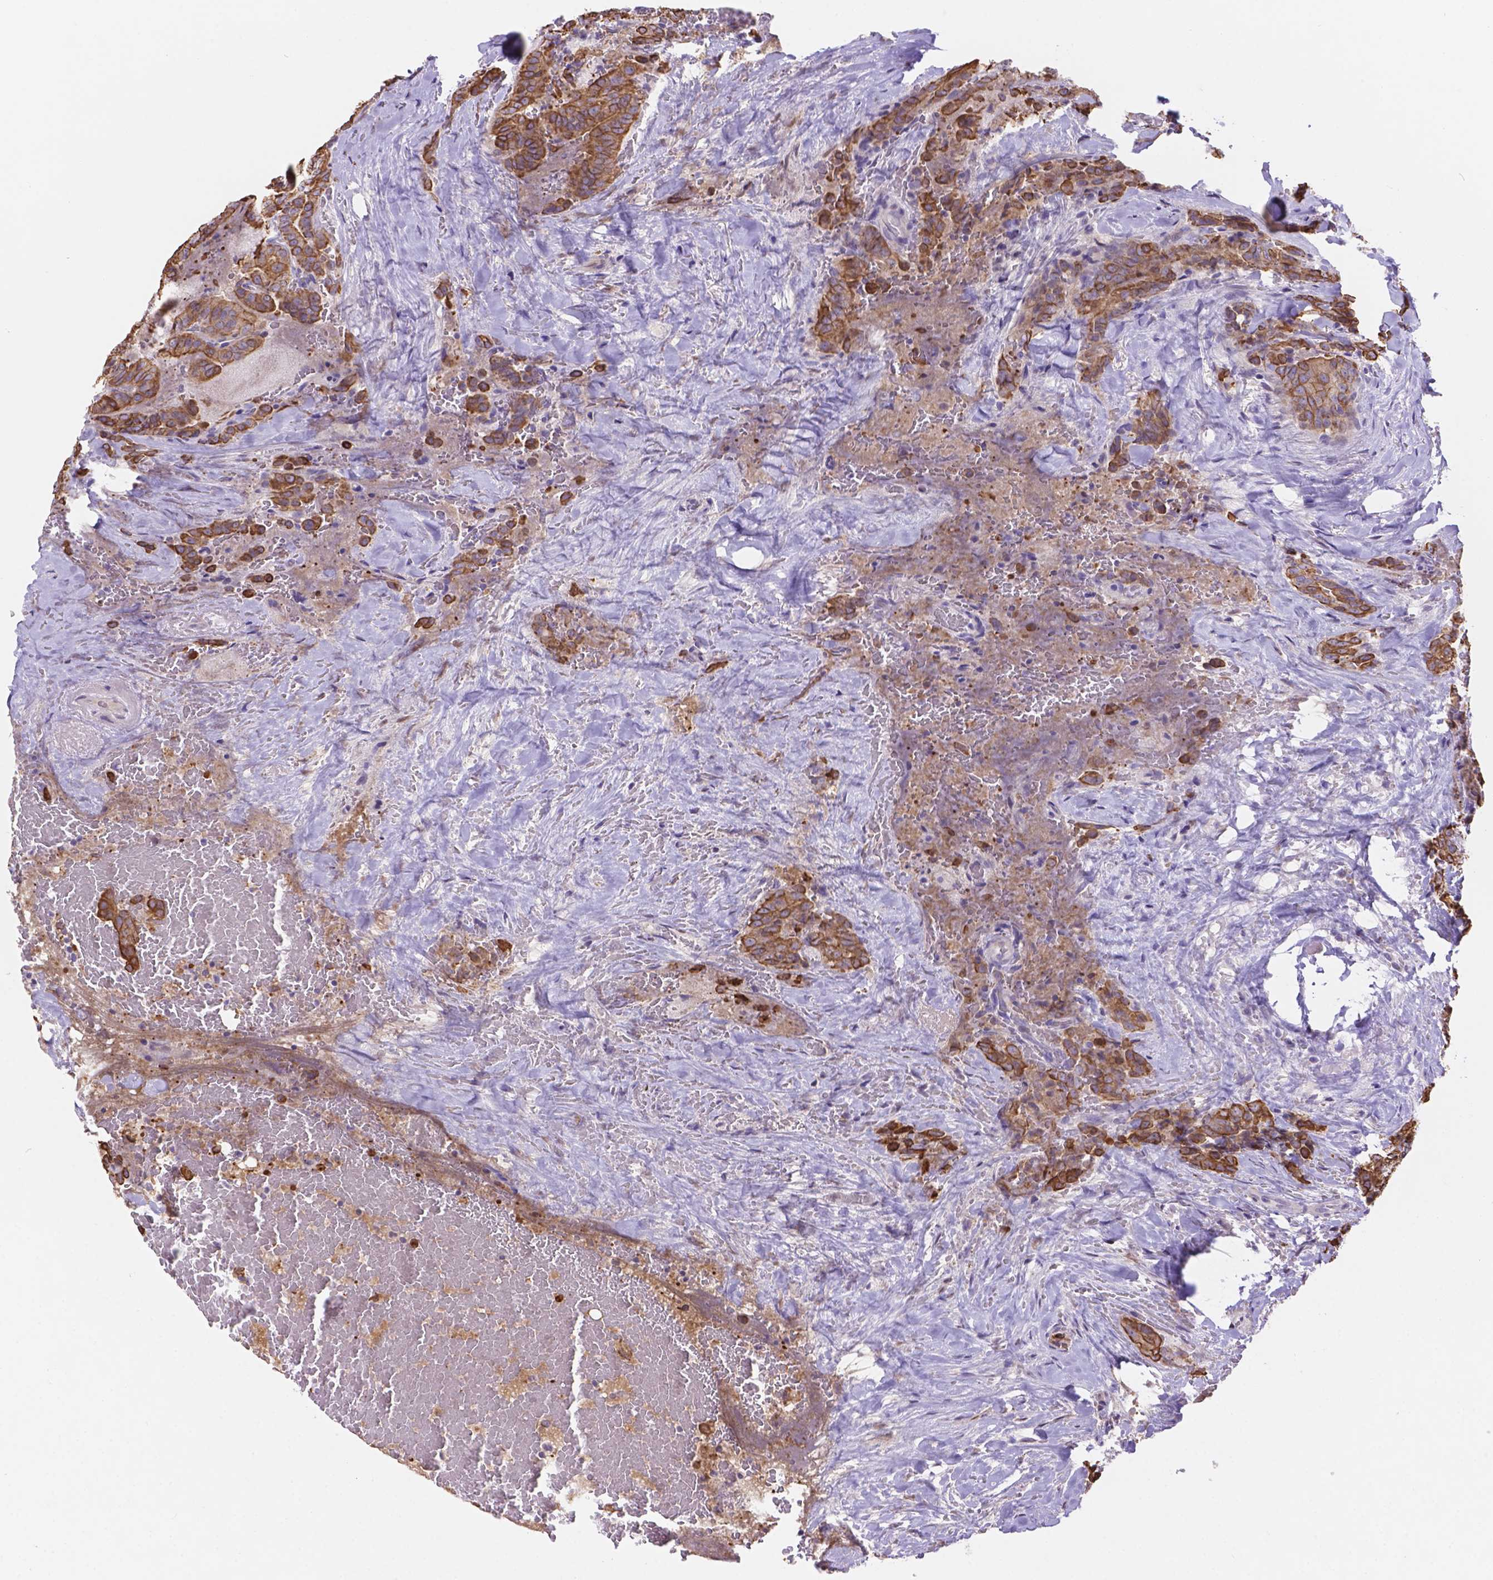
{"staining": {"intensity": "moderate", "quantity": ">75%", "location": "cytoplasmic/membranous"}, "tissue": "thyroid cancer", "cell_type": "Tumor cells", "image_type": "cancer", "snomed": [{"axis": "morphology", "description": "Papillary adenocarcinoma, NOS"}, {"axis": "topography", "description": "Thyroid gland"}], "caption": "The immunohistochemical stain labels moderate cytoplasmic/membranous expression in tumor cells of thyroid cancer tissue. The protein of interest is stained brown, and the nuclei are stained in blue (DAB IHC with brightfield microscopy, high magnification).", "gene": "DMWD", "patient": {"sex": "male", "age": 61}}